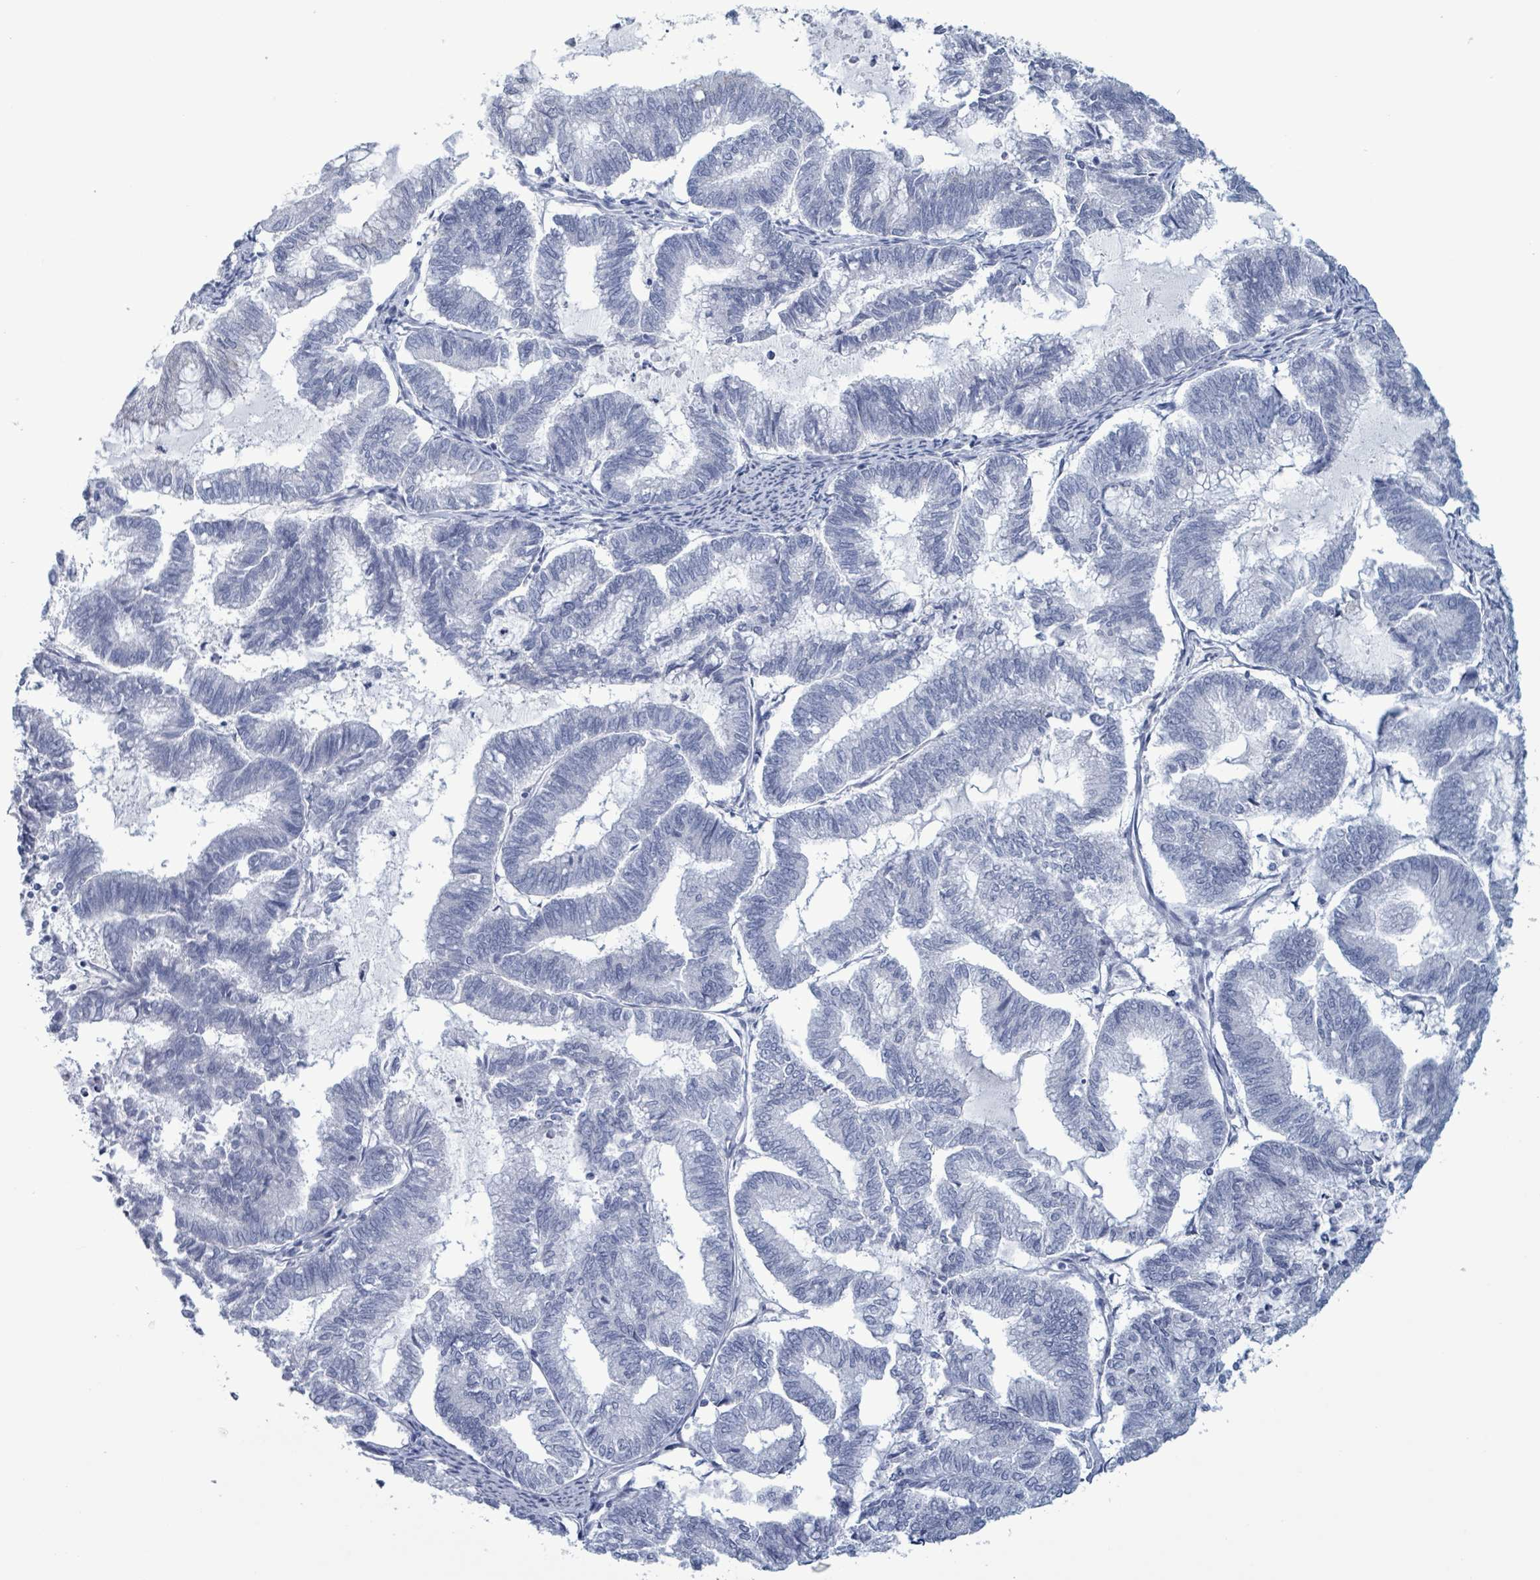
{"staining": {"intensity": "negative", "quantity": "none", "location": "none"}, "tissue": "endometrial cancer", "cell_type": "Tumor cells", "image_type": "cancer", "snomed": [{"axis": "morphology", "description": "Adenocarcinoma, NOS"}, {"axis": "topography", "description": "Endometrium"}], "caption": "Tumor cells are negative for brown protein staining in endometrial cancer.", "gene": "ZNF771", "patient": {"sex": "female", "age": 79}}